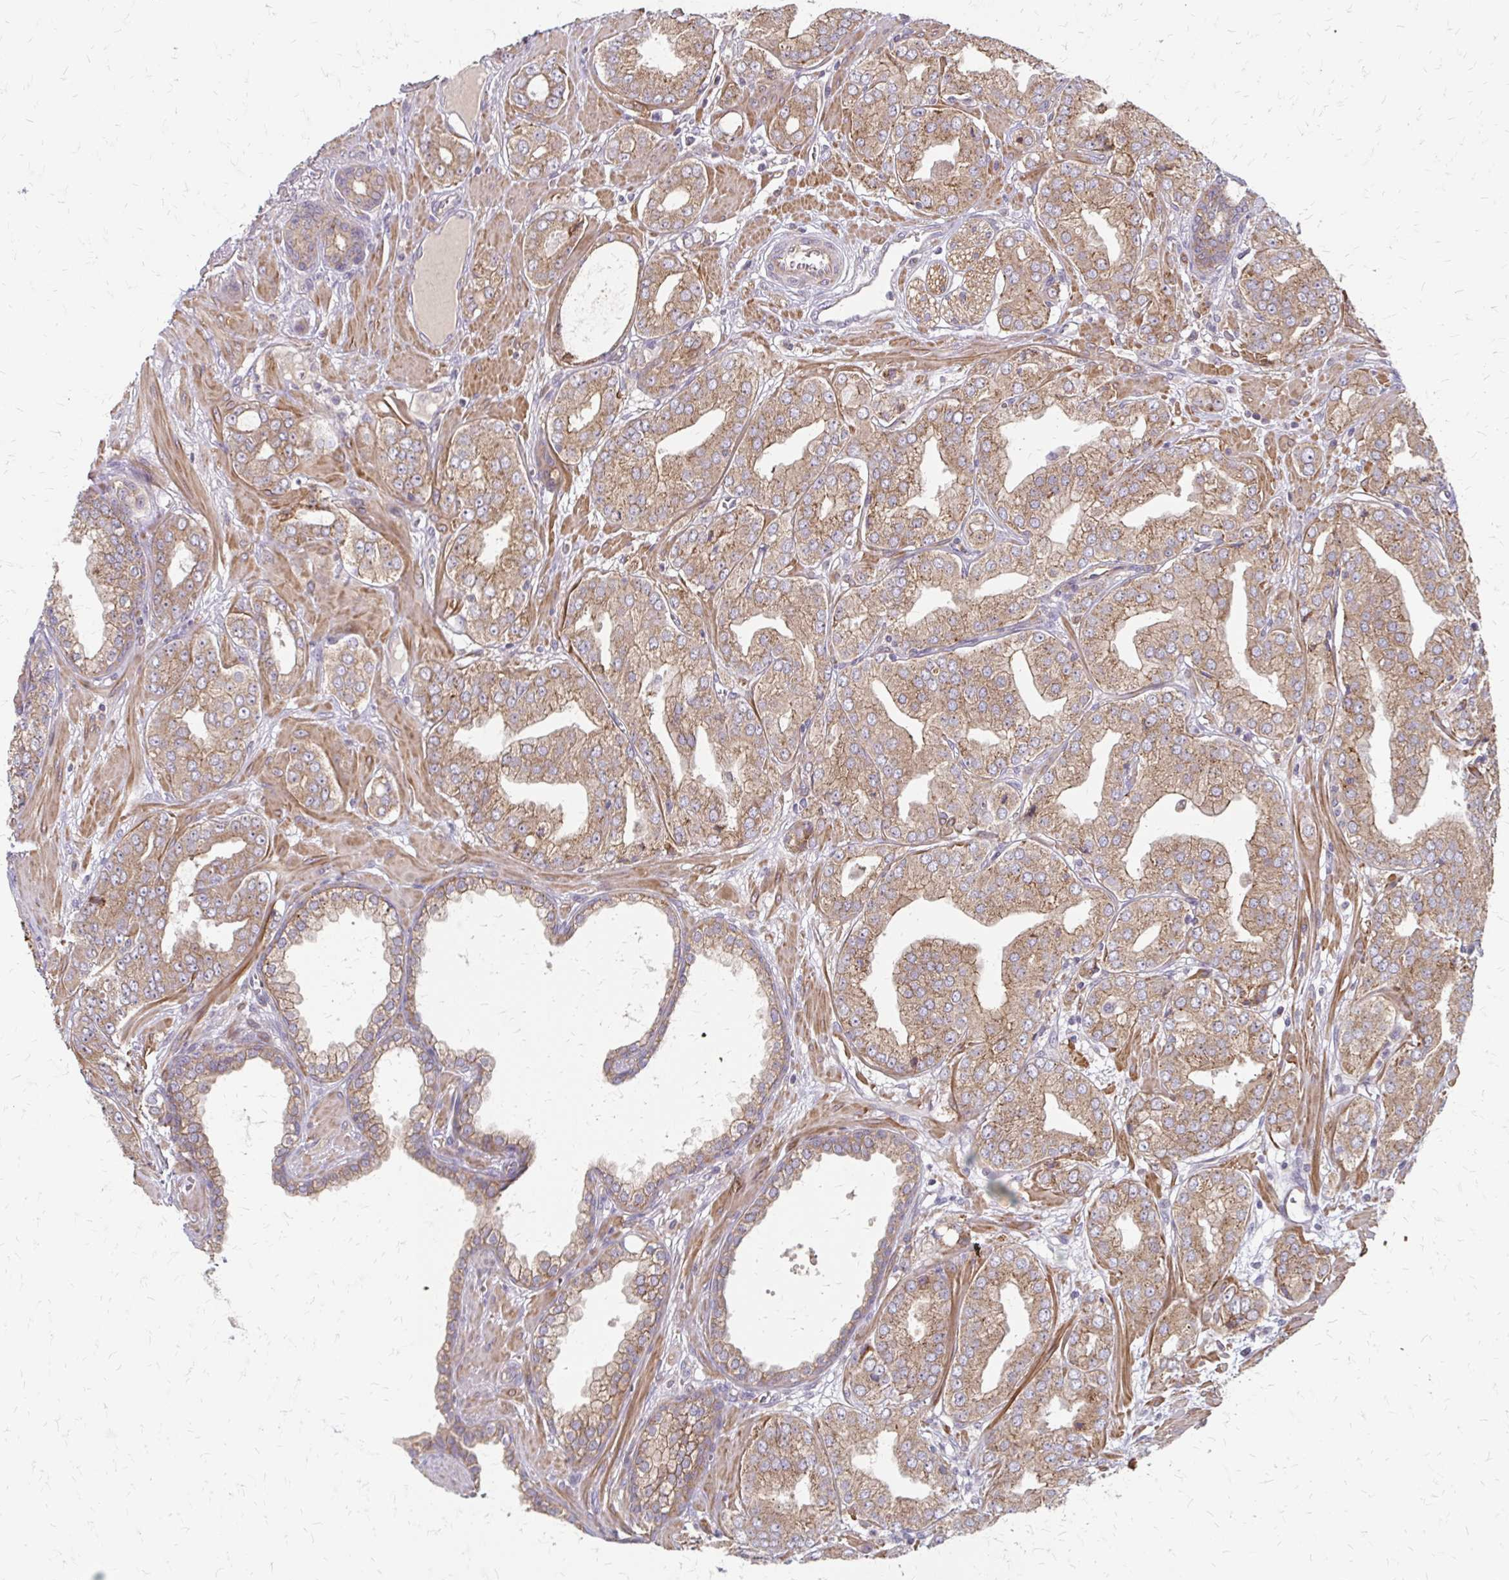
{"staining": {"intensity": "moderate", "quantity": ">75%", "location": "cytoplasmic/membranous"}, "tissue": "prostate cancer", "cell_type": "Tumor cells", "image_type": "cancer", "snomed": [{"axis": "morphology", "description": "Adenocarcinoma, Low grade"}, {"axis": "topography", "description": "Prostate"}], "caption": "Immunohistochemistry (IHC) image of prostate cancer stained for a protein (brown), which exhibits medium levels of moderate cytoplasmic/membranous expression in approximately >75% of tumor cells.", "gene": "ZNF383", "patient": {"sex": "male", "age": 60}}